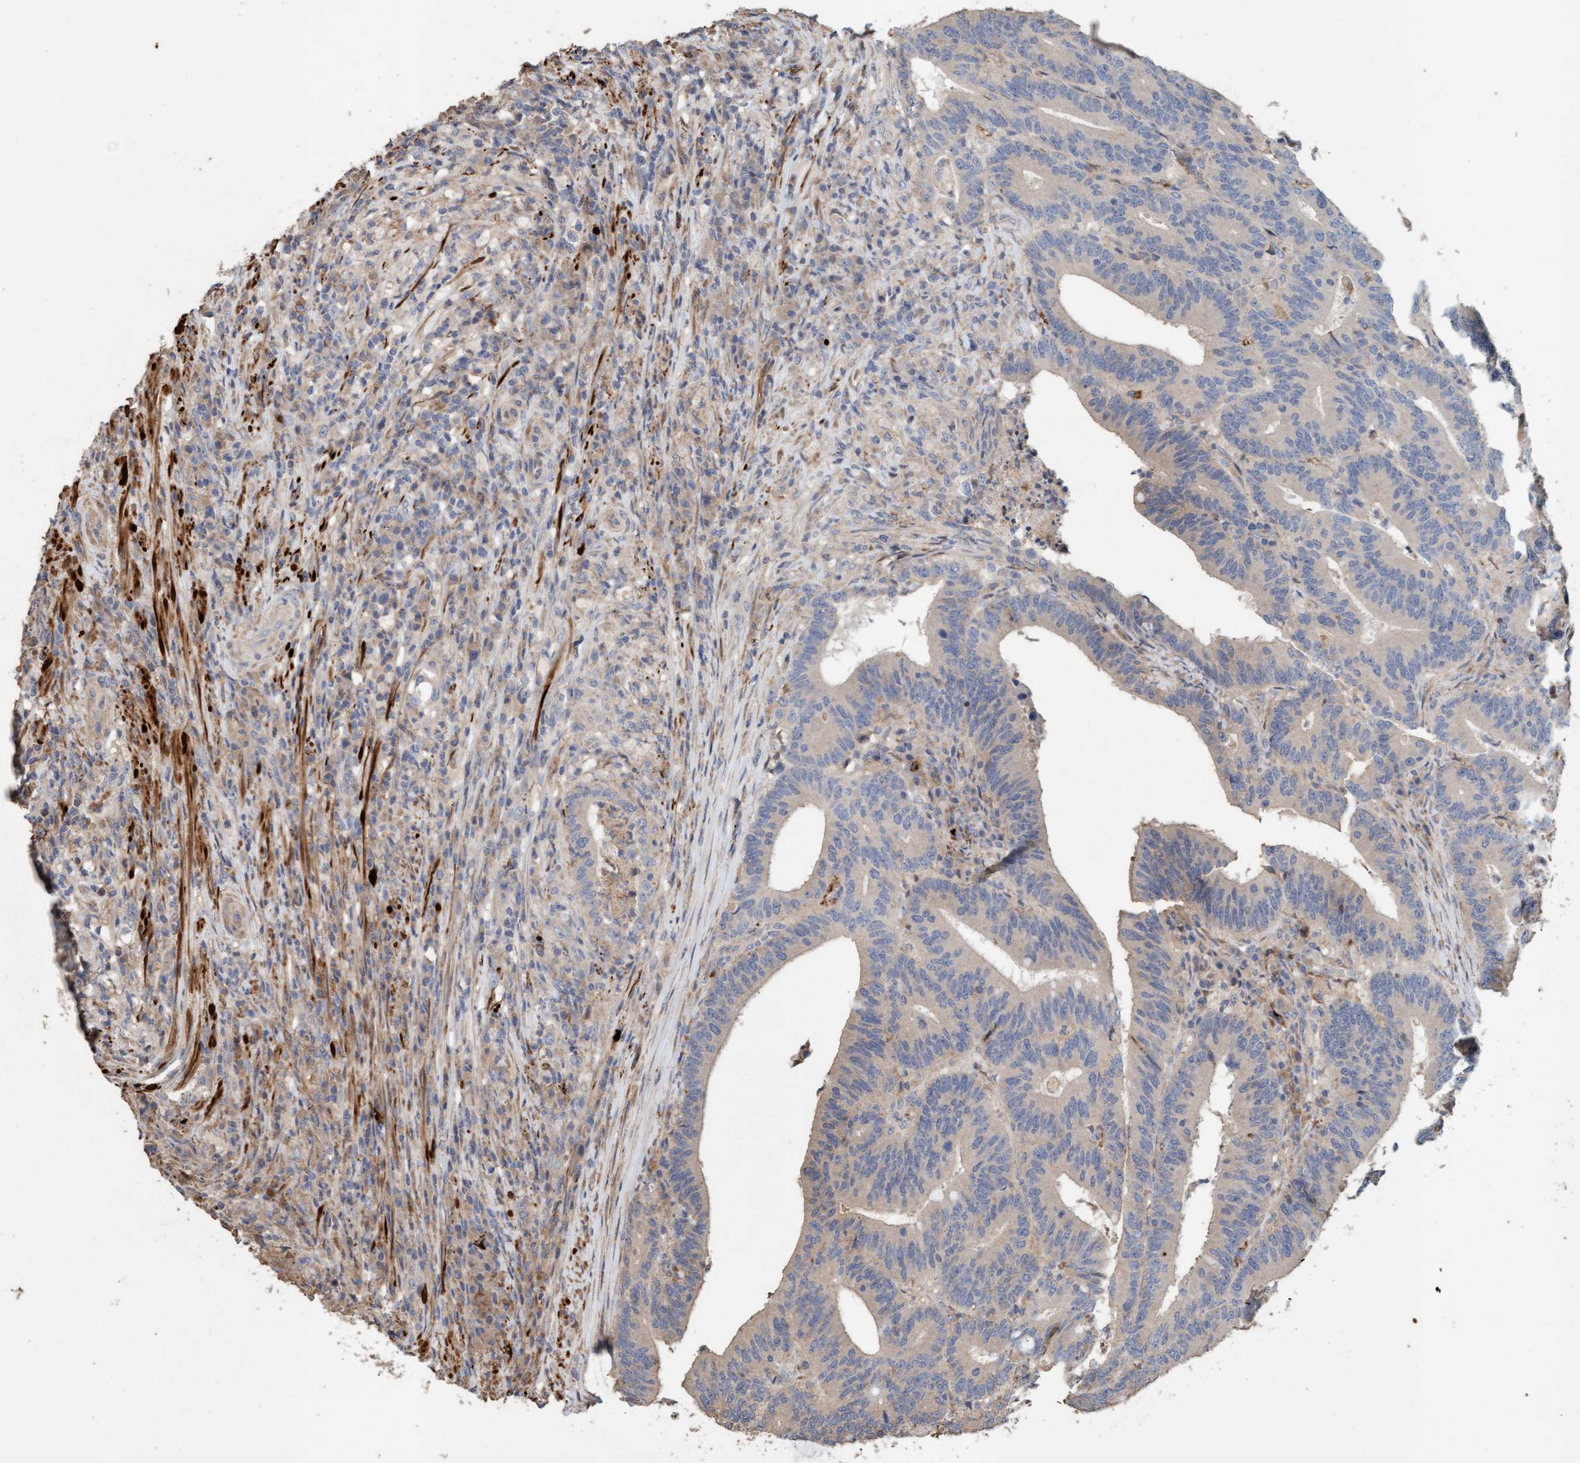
{"staining": {"intensity": "weak", "quantity": "25%-75%", "location": "cytoplasmic/membranous"}, "tissue": "colorectal cancer", "cell_type": "Tumor cells", "image_type": "cancer", "snomed": [{"axis": "morphology", "description": "Adenocarcinoma, NOS"}, {"axis": "topography", "description": "Colon"}], "caption": "This histopathology image displays colorectal adenocarcinoma stained with IHC to label a protein in brown. The cytoplasmic/membranous of tumor cells show weak positivity for the protein. Nuclei are counter-stained blue.", "gene": "LONRF1", "patient": {"sex": "female", "age": 66}}